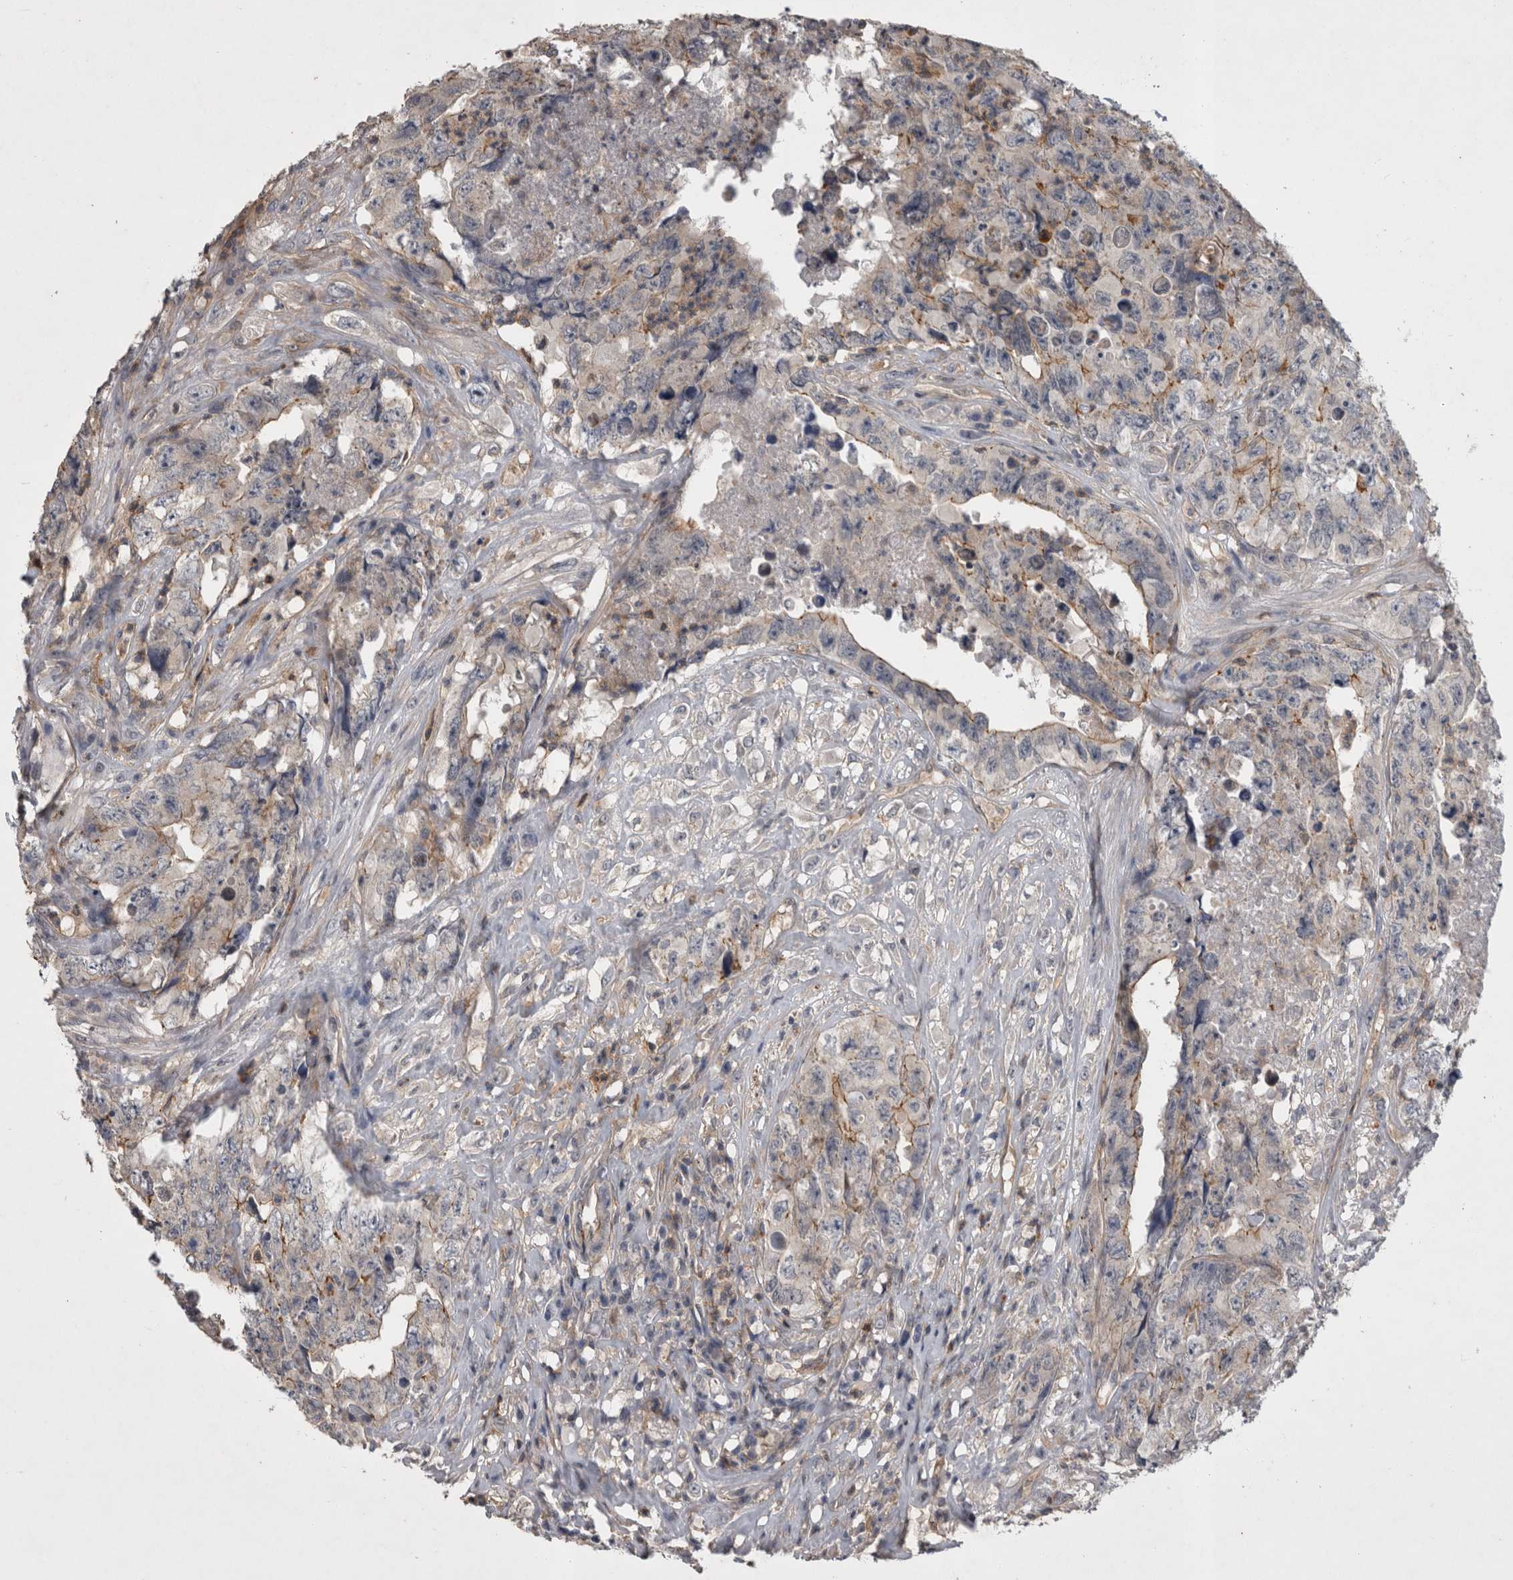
{"staining": {"intensity": "moderate", "quantity": "<25%", "location": "cytoplasmic/membranous"}, "tissue": "testis cancer", "cell_type": "Tumor cells", "image_type": "cancer", "snomed": [{"axis": "morphology", "description": "Carcinoma, Embryonal, NOS"}, {"axis": "topography", "description": "Testis"}], "caption": "Immunohistochemistry micrograph of neoplastic tissue: testis cancer (embryonal carcinoma) stained using IHC demonstrates low levels of moderate protein expression localized specifically in the cytoplasmic/membranous of tumor cells, appearing as a cytoplasmic/membranous brown color.", "gene": "SPATA48", "patient": {"sex": "male", "age": 32}}